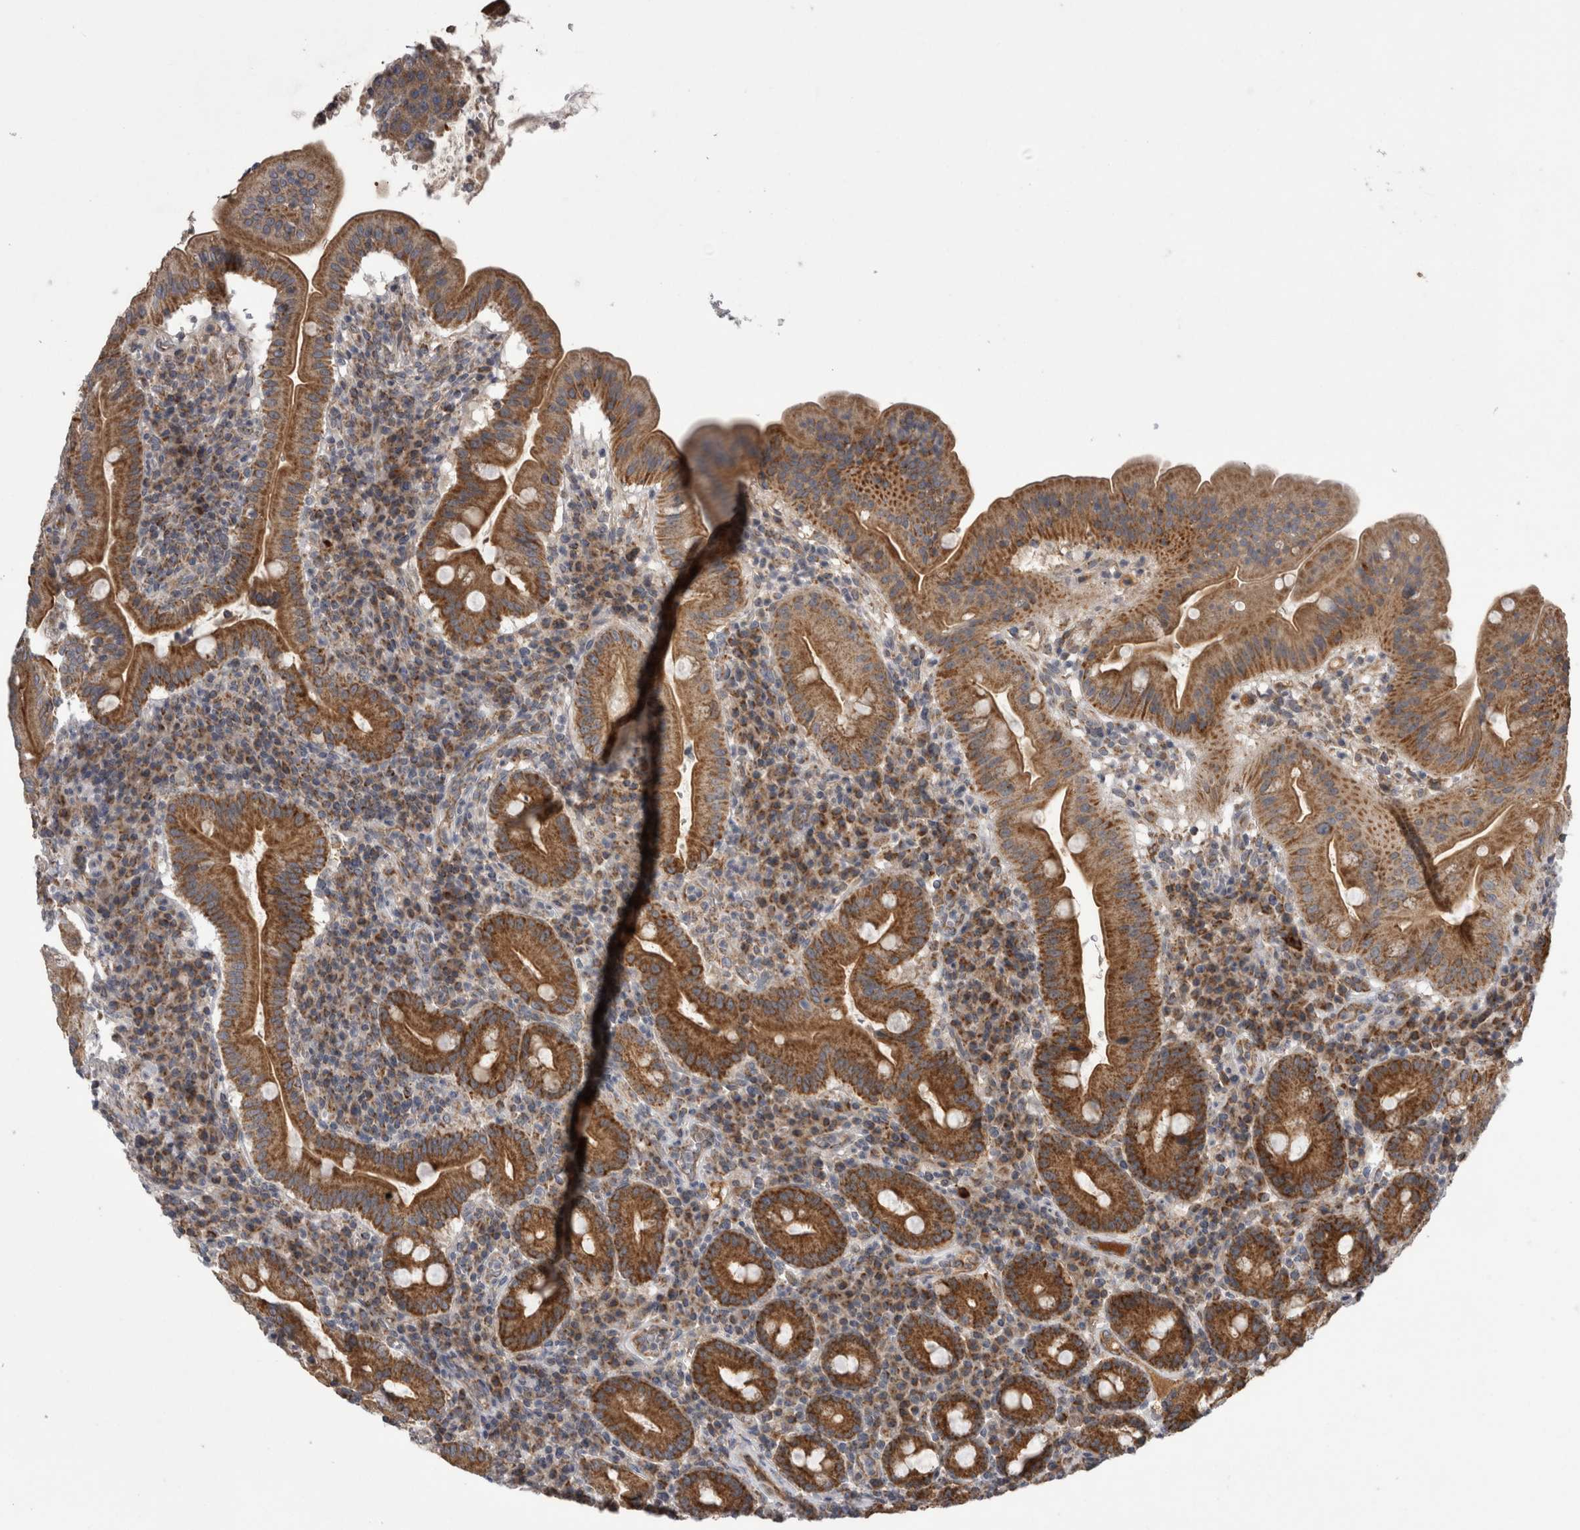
{"staining": {"intensity": "strong", "quantity": ">75%", "location": "cytoplasmic/membranous"}, "tissue": "duodenum", "cell_type": "Glandular cells", "image_type": "normal", "snomed": [{"axis": "morphology", "description": "Normal tissue, NOS"}, {"axis": "topography", "description": "Duodenum"}], "caption": "This micrograph exhibits immunohistochemistry staining of benign human duodenum, with high strong cytoplasmic/membranous expression in about >75% of glandular cells.", "gene": "DARS2", "patient": {"sex": "male", "age": 50}}